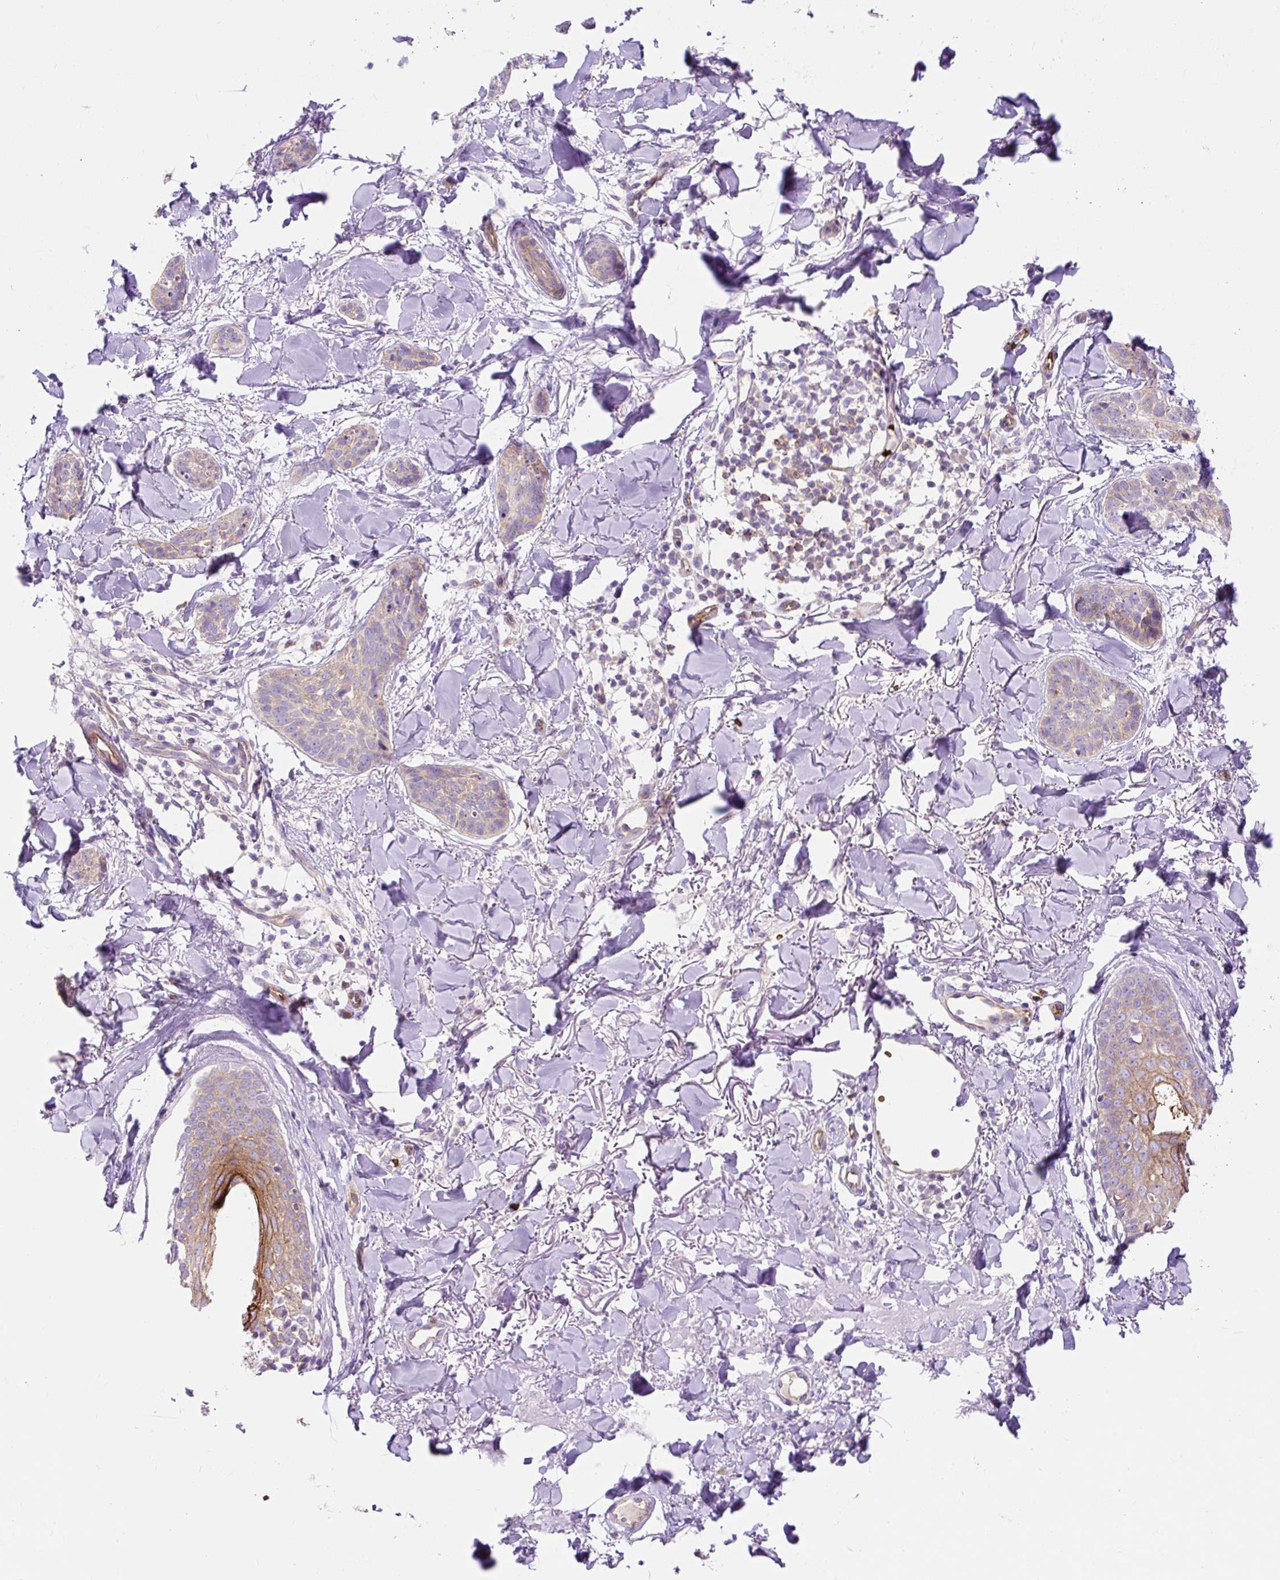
{"staining": {"intensity": "weak", "quantity": "<25%", "location": "cytoplasmic/membranous"}, "tissue": "skin cancer", "cell_type": "Tumor cells", "image_type": "cancer", "snomed": [{"axis": "morphology", "description": "Basal cell carcinoma"}, {"axis": "topography", "description": "Skin"}], "caption": "Tumor cells show no significant staining in skin cancer.", "gene": "HIP1R", "patient": {"sex": "male", "age": 52}}